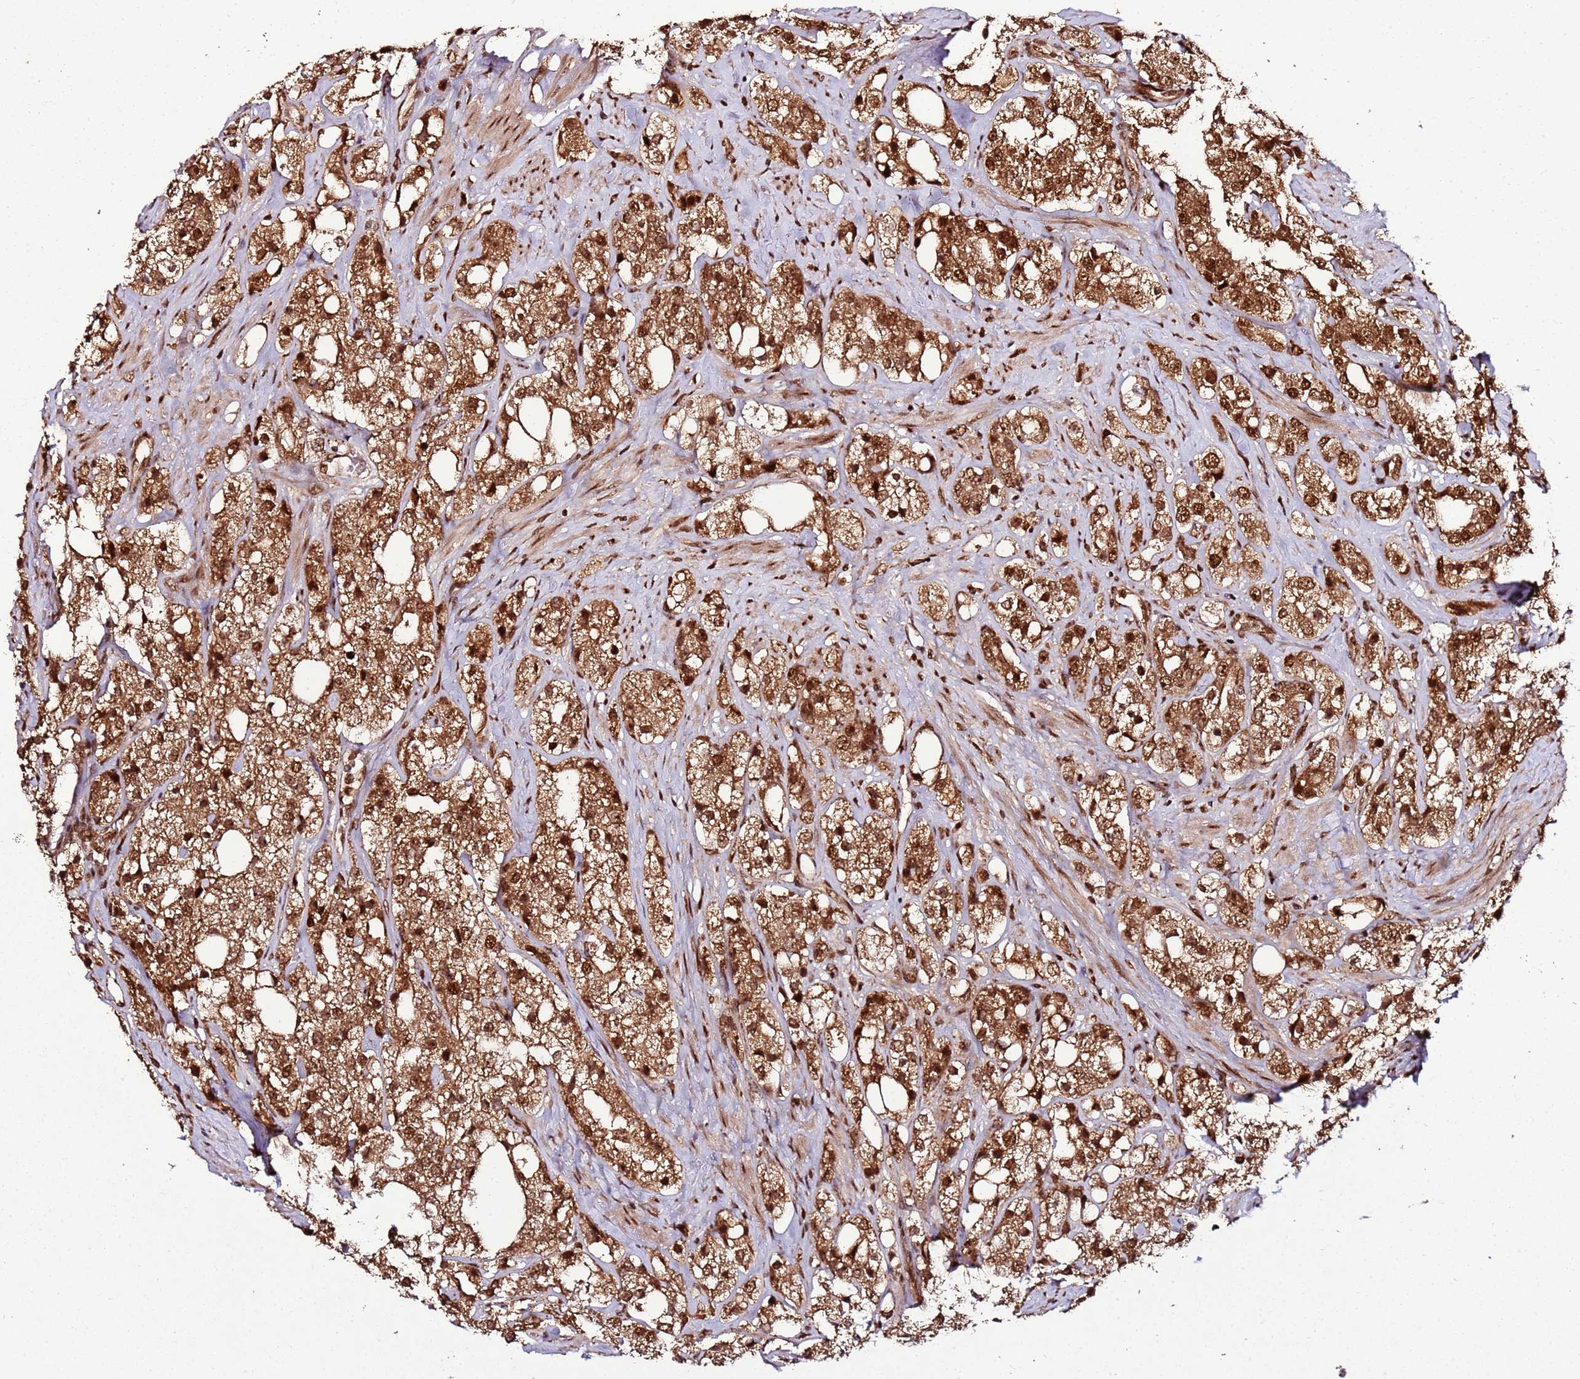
{"staining": {"intensity": "strong", "quantity": ">75%", "location": "cytoplasmic/membranous,nuclear"}, "tissue": "prostate cancer", "cell_type": "Tumor cells", "image_type": "cancer", "snomed": [{"axis": "morphology", "description": "Adenocarcinoma, NOS"}, {"axis": "topography", "description": "Prostate"}], "caption": "Brown immunohistochemical staining in human prostate cancer demonstrates strong cytoplasmic/membranous and nuclear staining in approximately >75% of tumor cells.", "gene": "XRN2", "patient": {"sex": "male", "age": 79}}